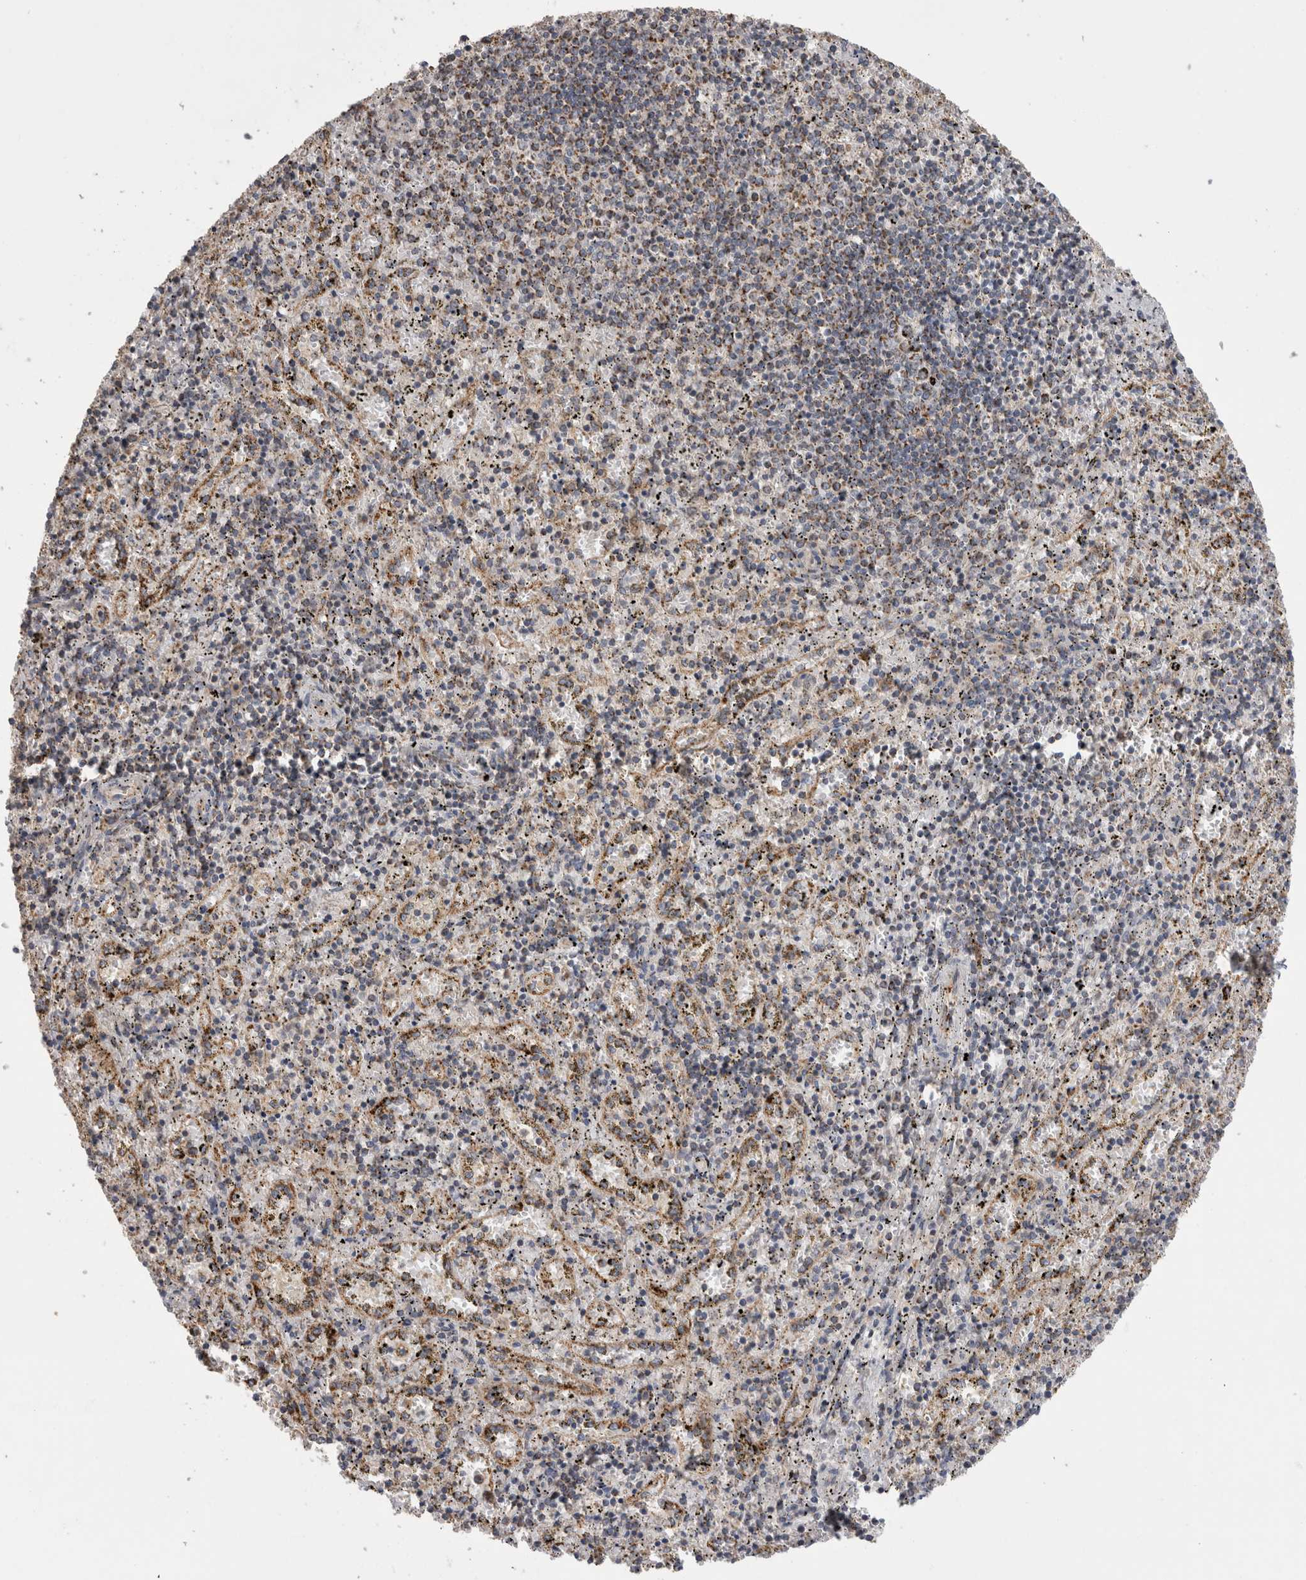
{"staining": {"intensity": "negative", "quantity": "none", "location": "none"}, "tissue": "spleen", "cell_type": "Cells in red pulp", "image_type": "normal", "snomed": [{"axis": "morphology", "description": "Normal tissue, NOS"}, {"axis": "topography", "description": "Spleen"}], "caption": "Cells in red pulp show no significant positivity in benign spleen. (DAB IHC, high magnification).", "gene": "DARS2", "patient": {"sex": "male", "age": 11}}